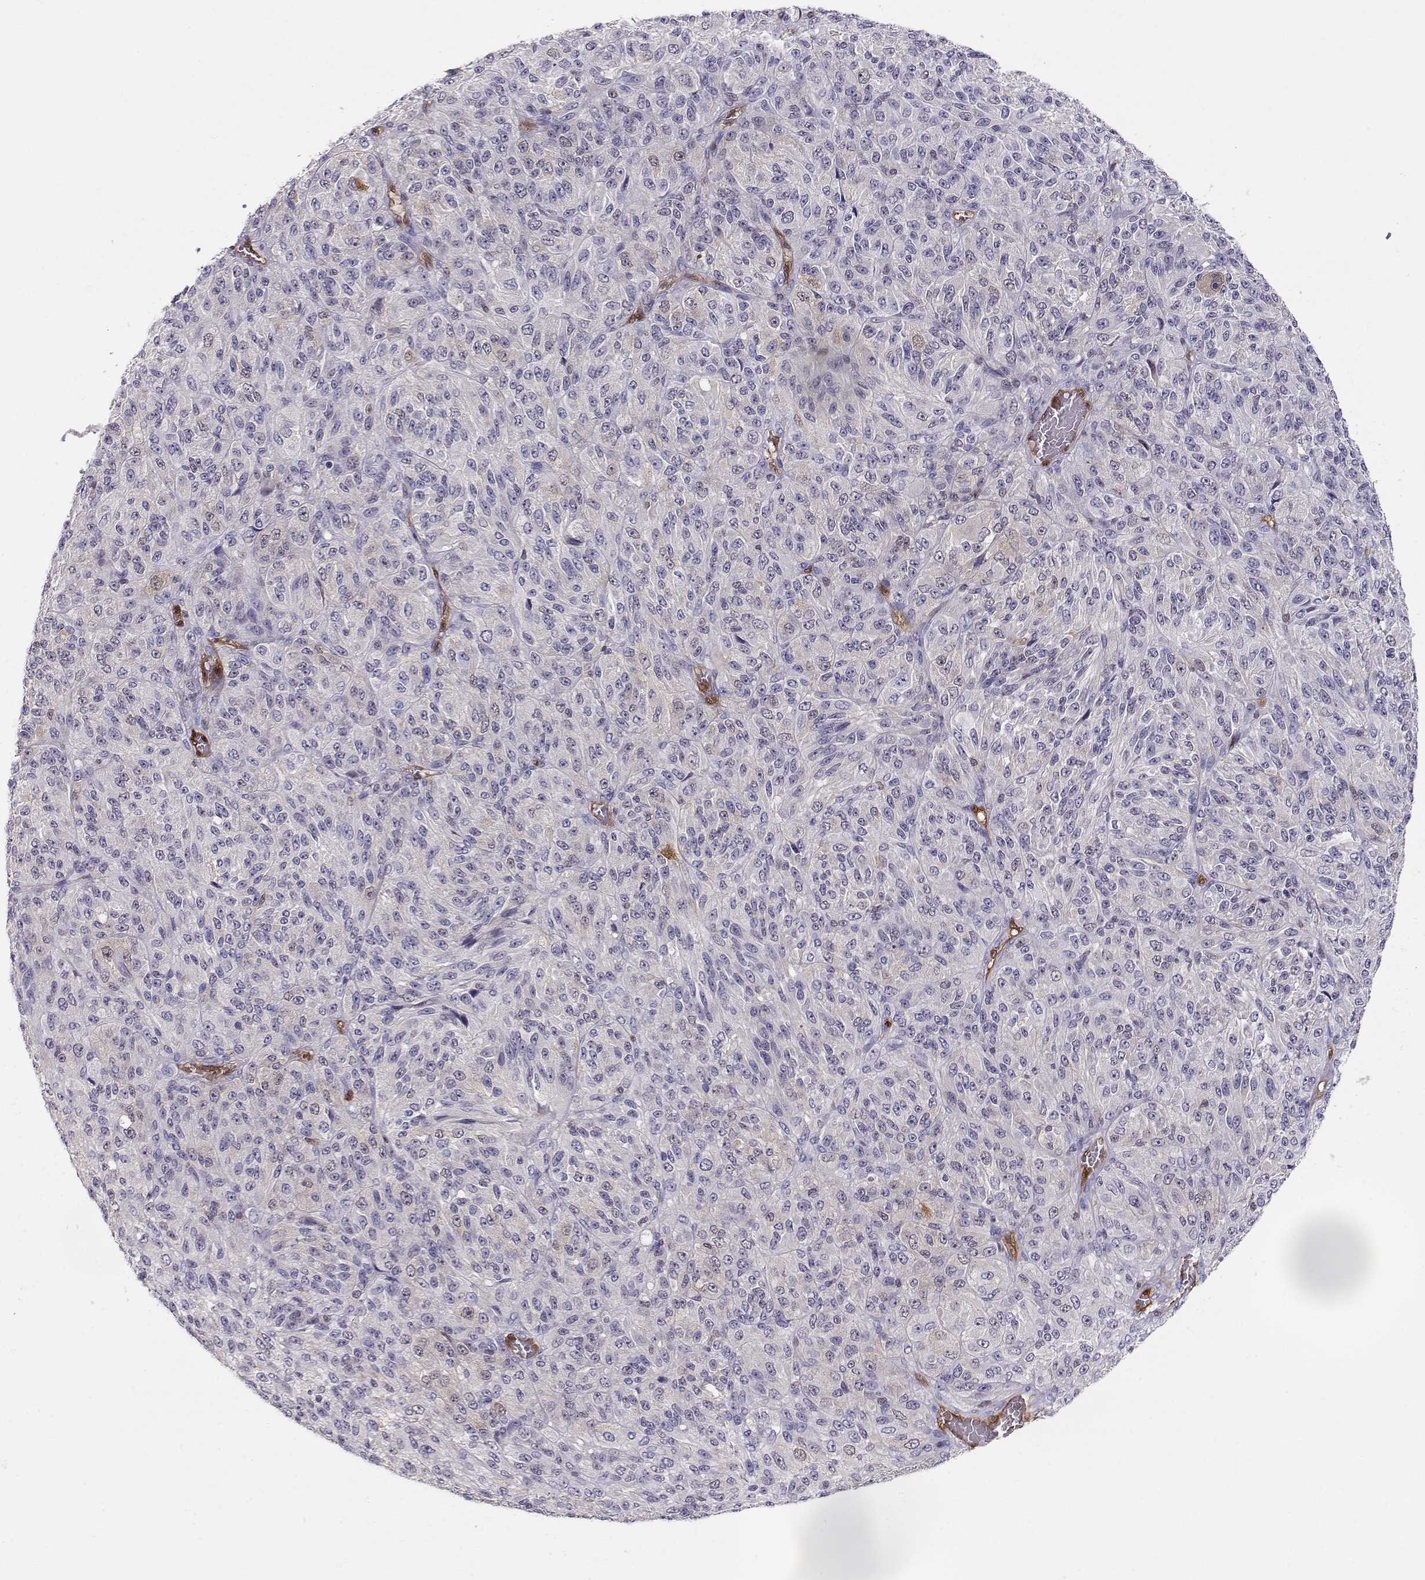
{"staining": {"intensity": "negative", "quantity": "none", "location": "none"}, "tissue": "melanoma", "cell_type": "Tumor cells", "image_type": "cancer", "snomed": [{"axis": "morphology", "description": "Malignant melanoma, Metastatic site"}, {"axis": "topography", "description": "Brain"}], "caption": "Immunohistochemistry (IHC) of melanoma shows no staining in tumor cells.", "gene": "PNP", "patient": {"sex": "female", "age": 56}}